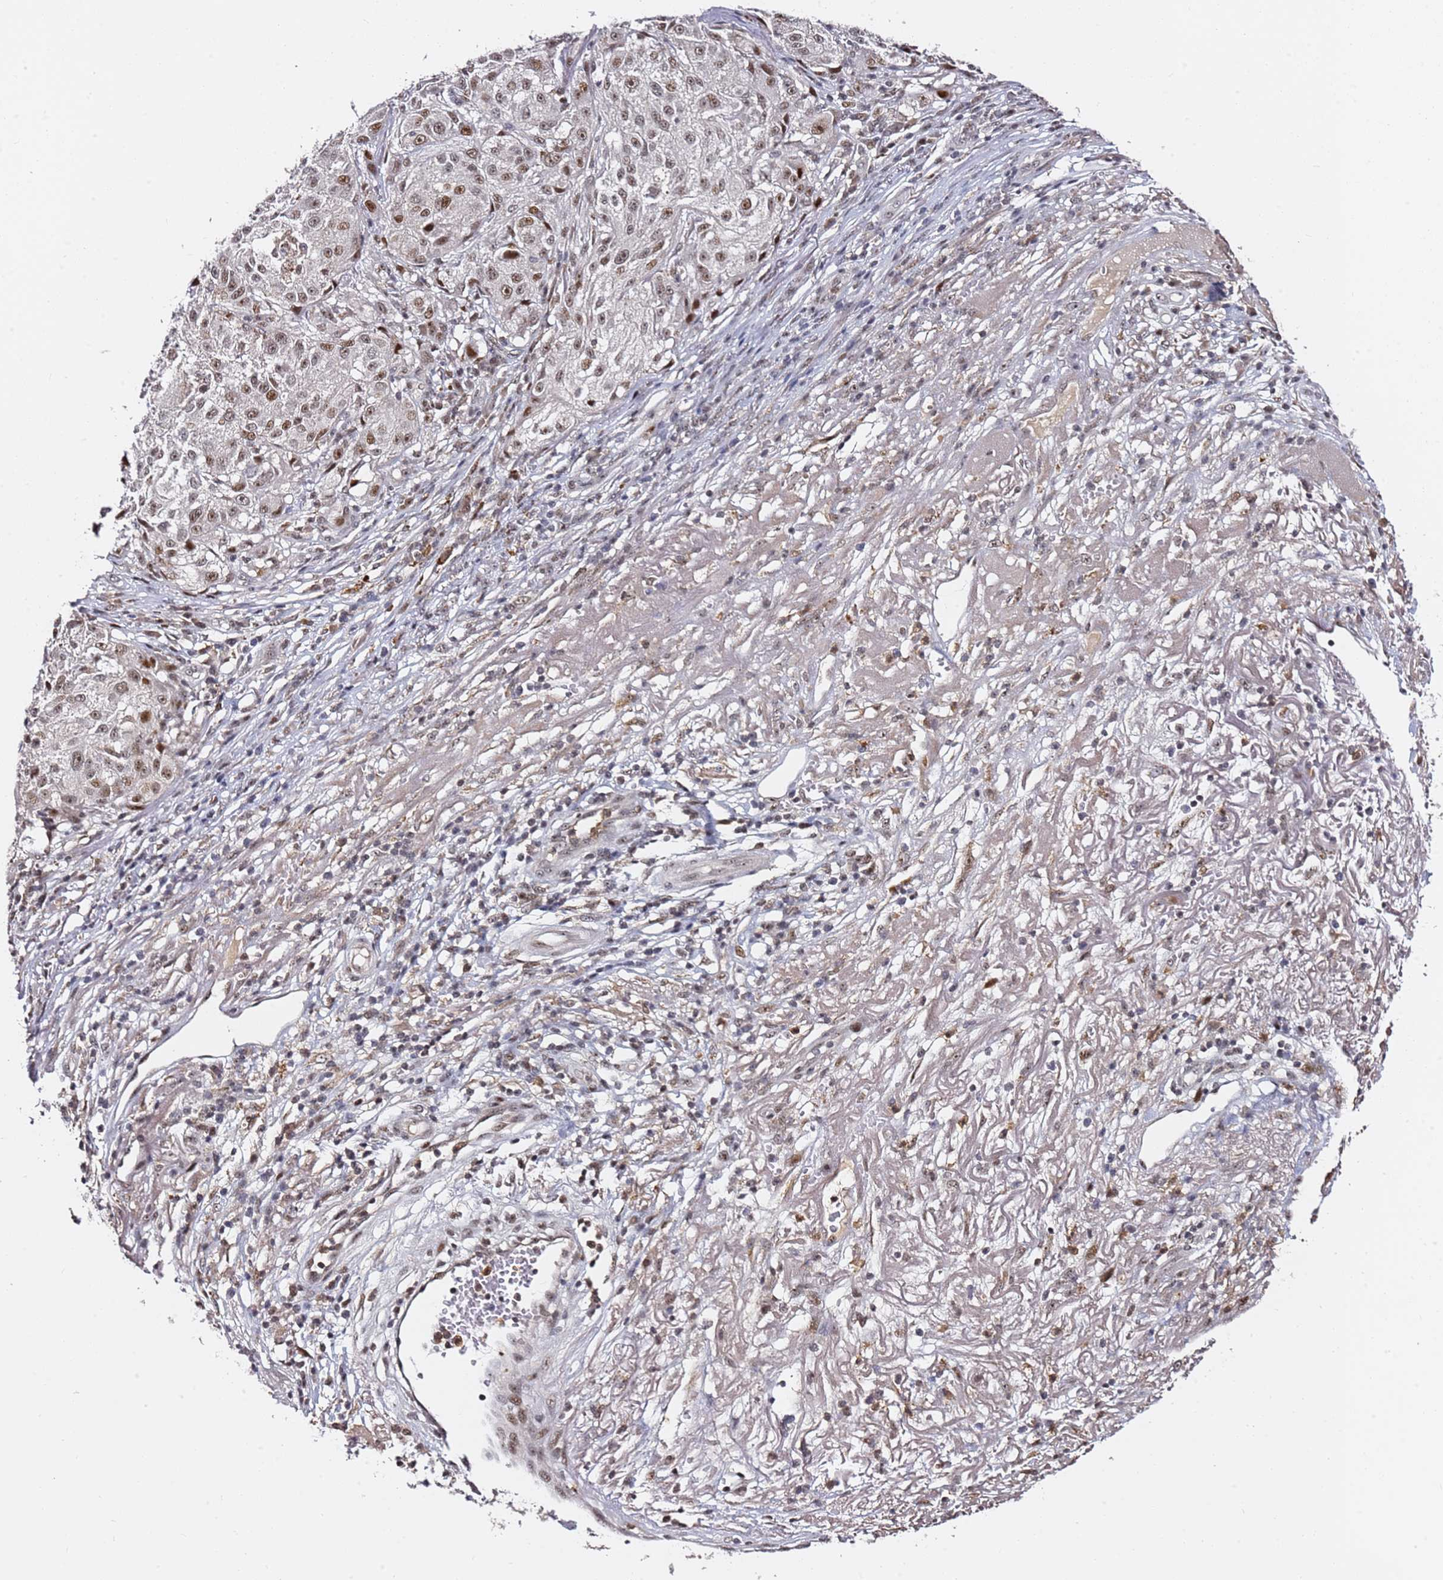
{"staining": {"intensity": "moderate", "quantity": ">75%", "location": "nuclear"}, "tissue": "melanoma", "cell_type": "Tumor cells", "image_type": "cancer", "snomed": [{"axis": "morphology", "description": "Necrosis, NOS"}, {"axis": "morphology", "description": "Malignant melanoma, NOS"}, {"axis": "topography", "description": "Skin"}], "caption": "A medium amount of moderate nuclear positivity is seen in about >75% of tumor cells in melanoma tissue.", "gene": "FCF1", "patient": {"sex": "female", "age": 87}}